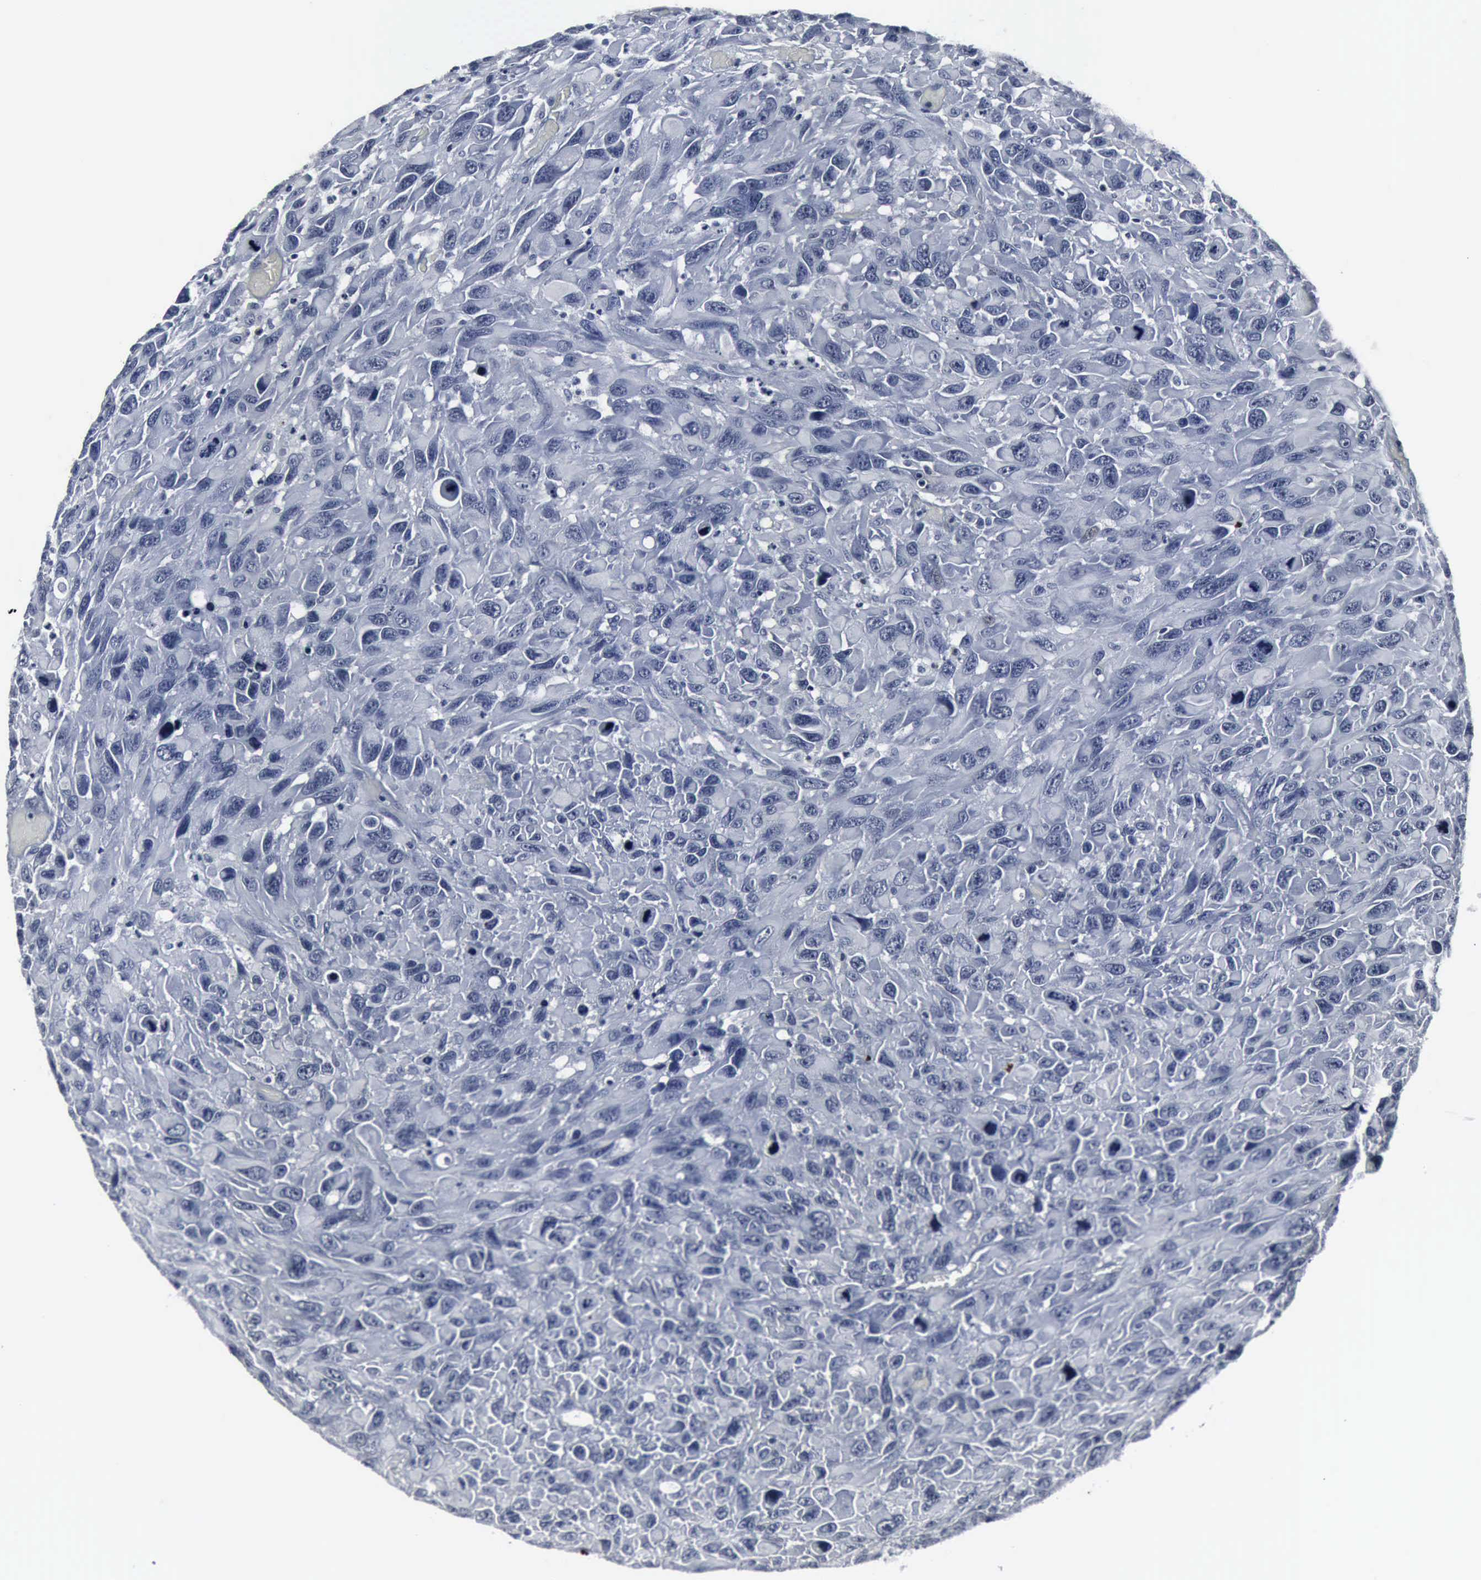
{"staining": {"intensity": "negative", "quantity": "none", "location": "none"}, "tissue": "renal cancer", "cell_type": "Tumor cells", "image_type": "cancer", "snomed": [{"axis": "morphology", "description": "Adenocarcinoma, NOS"}, {"axis": "topography", "description": "Kidney"}], "caption": "The IHC micrograph has no significant positivity in tumor cells of renal cancer (adenocarcinoma) tissue.", "gene": "SNAP25", "patient": {"sex": "male", "age": 79}}